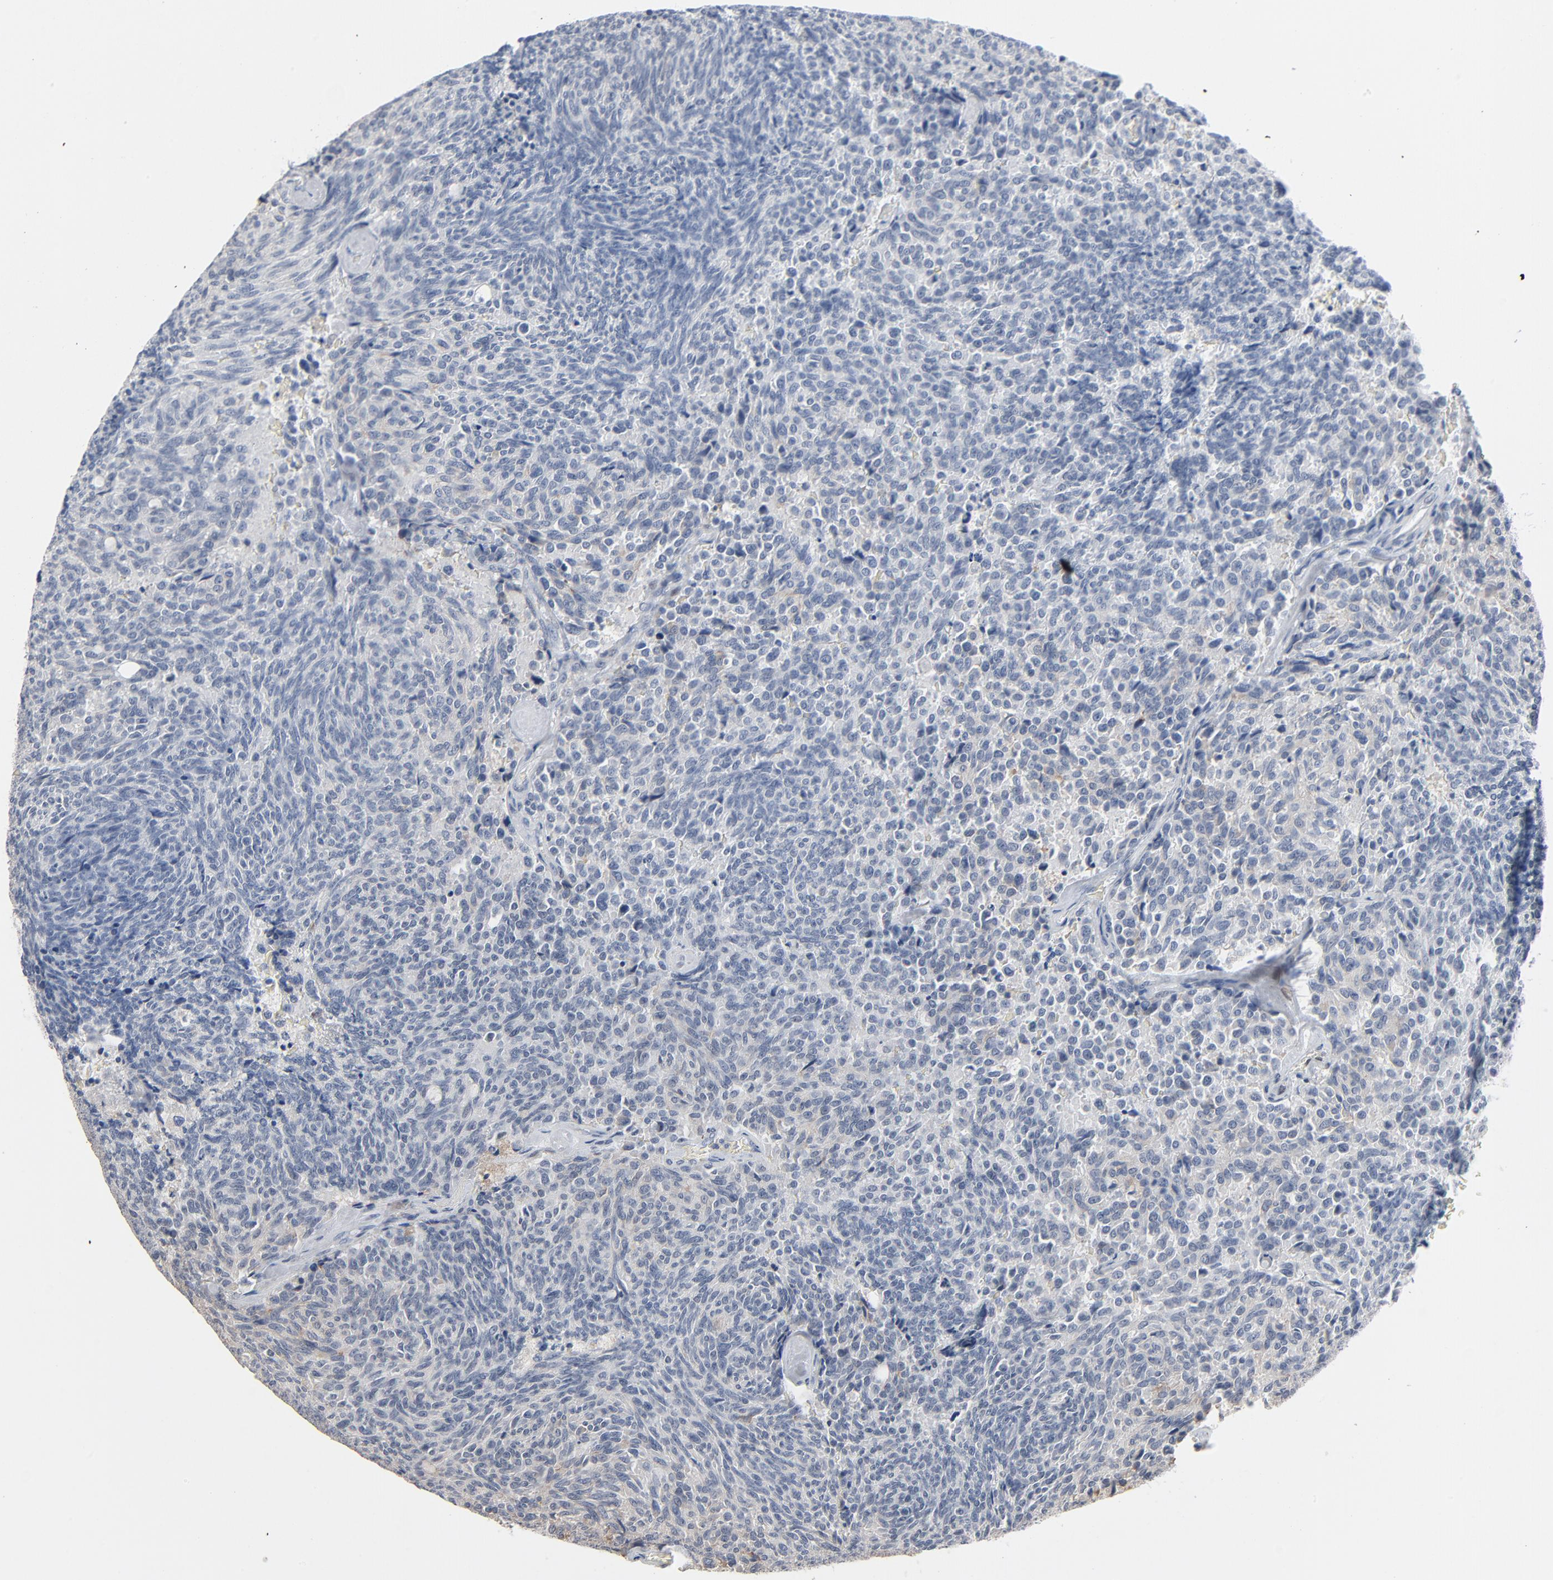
{"staining": {"intensity": "negative", "quantity": "none", "location": "none"}, "tissue": "carcinoid", "cell_type": "Tumor cells", "image_type": "cancer", "snomed": [{"axis": "morphology", "description": "Carcinoid, malignant, NOS"}, {"axis": "topography", "description": "Pancreas"}], "caption": "Immunohistochemistry micrograph of neoplastic tissue: carcinoid stained with DAB (3,3'-diaminobenzidine) reveals no significant protein staining in tumor cells.", "gene": "FOXP1", "patient": {"sex": "female", "age": 54}}